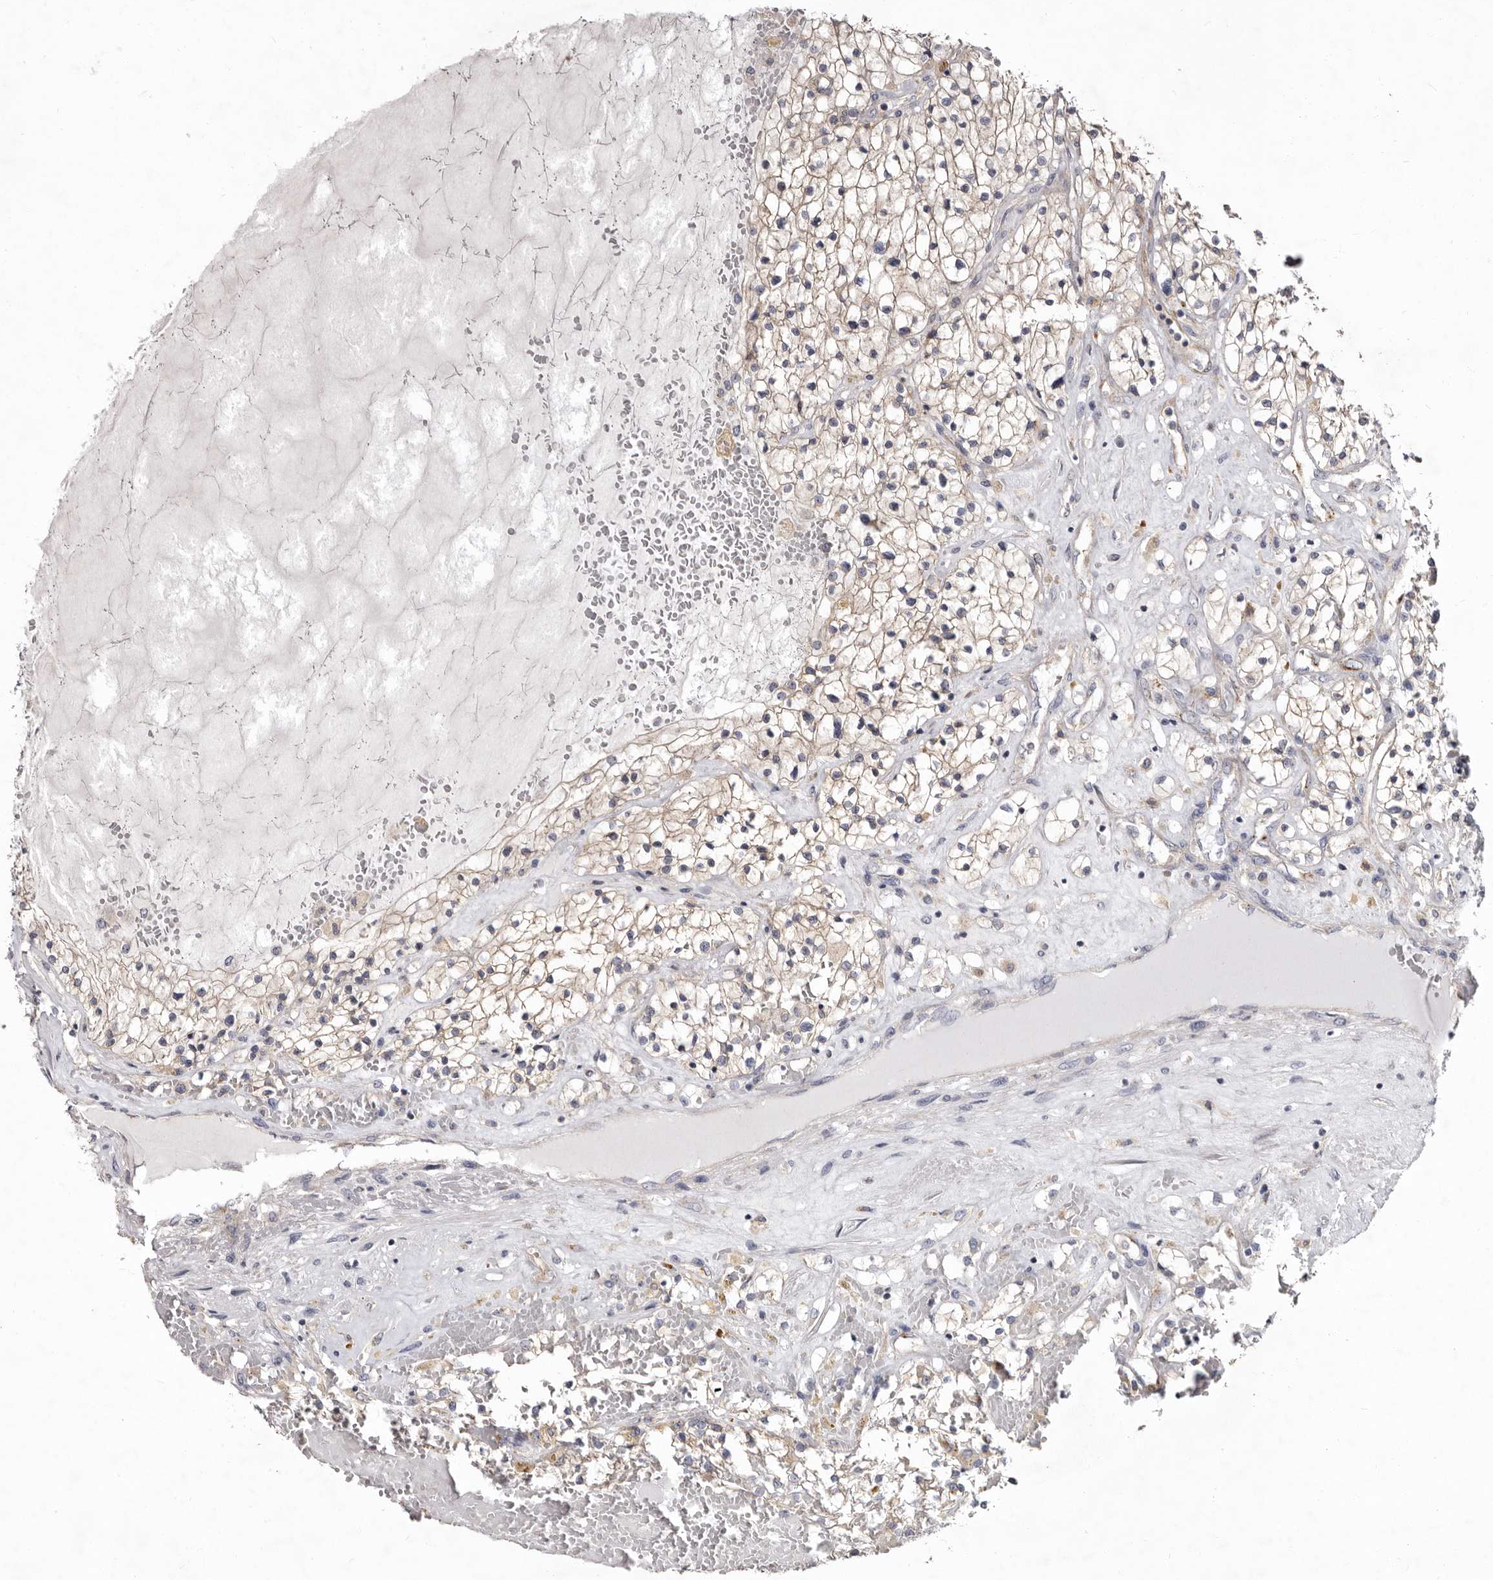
{"staining": {"intensity": "weak", "quantity": "25%-75%", "location": "cytoplasmic/membranous"}, "tissue": "renal cancer", "cell_type": "Tumor cells", "image_type": "cancer", "snomed": [{"axis": "morphology", "description": "Normal tissue, NOS"}, {"axis": "morphology", "description": "Adenocarcinoma, NOS"}, {"axis": "topography", "description": "Kidney"}], "caption": "Approximately 25%-75% of tumor cells in renal adenocarcinoma display weak cytoplasmic/membranous protein staining as visualized by brown immunohistochemical staining.", "gene": "FMO2", "patient": {"sex": "male", "age": 68}}